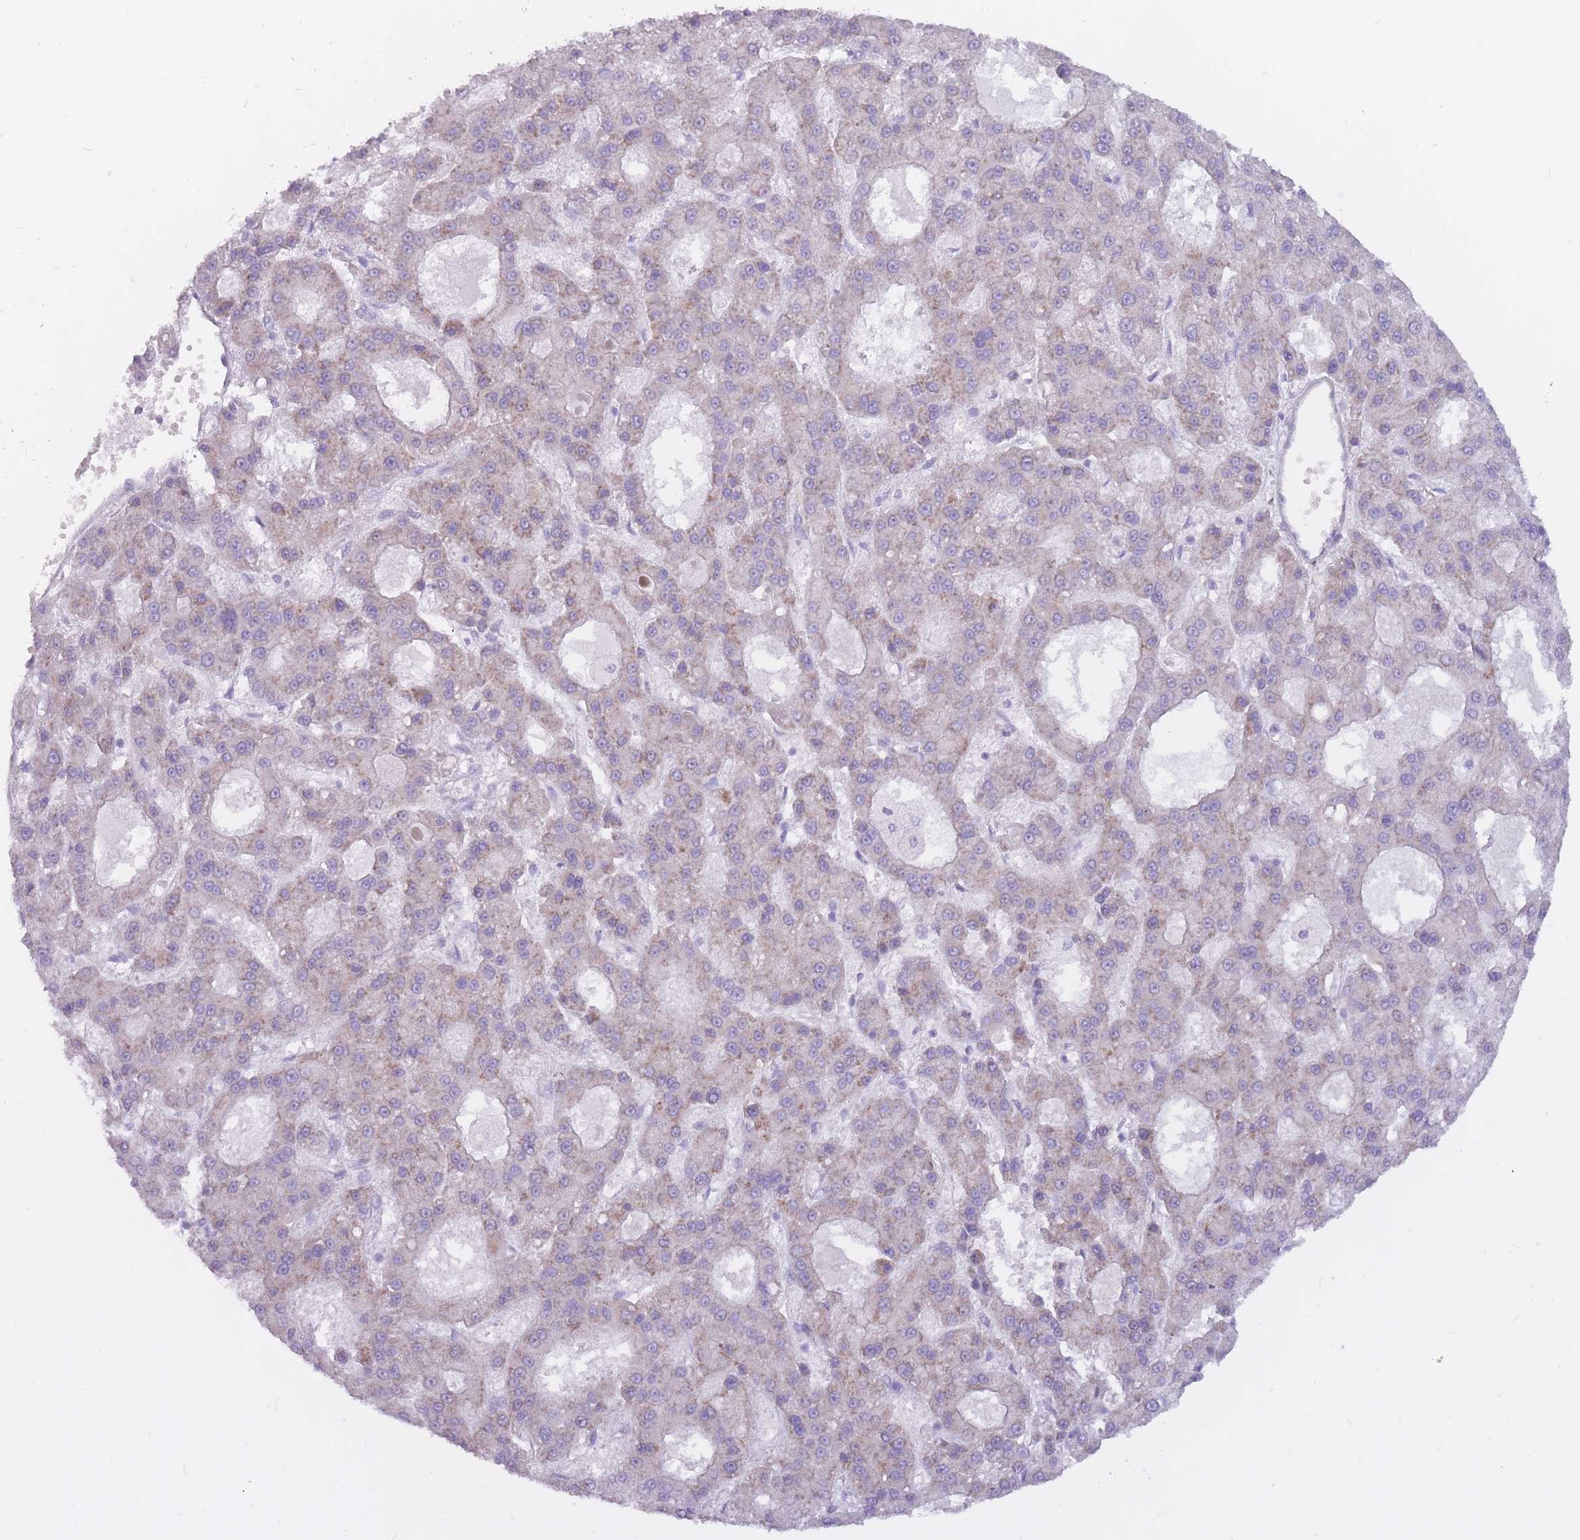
{"staining": {"intensity": "weak", "quantity": "<25%", "location": "cytoplasmic/membranous"}, "tissue": "liver cancer", "cell_type": "Tumor cells", "image_type": "cancer", "snomed": [{"axis": "morphology", "description": "Carcinoma, Hepatocellular, NOS"}, {"axis": "topography", "description": "Liver"}], "caption": "High power microscopy photomicrograph of an immunohistochemistry (IHC) photomicrograph of hepatocellular carcinoma (liver), revealing no significant staining in tumor cells.", "gene": "RPL18", "patient": {"sex": "male", "age": 70}}